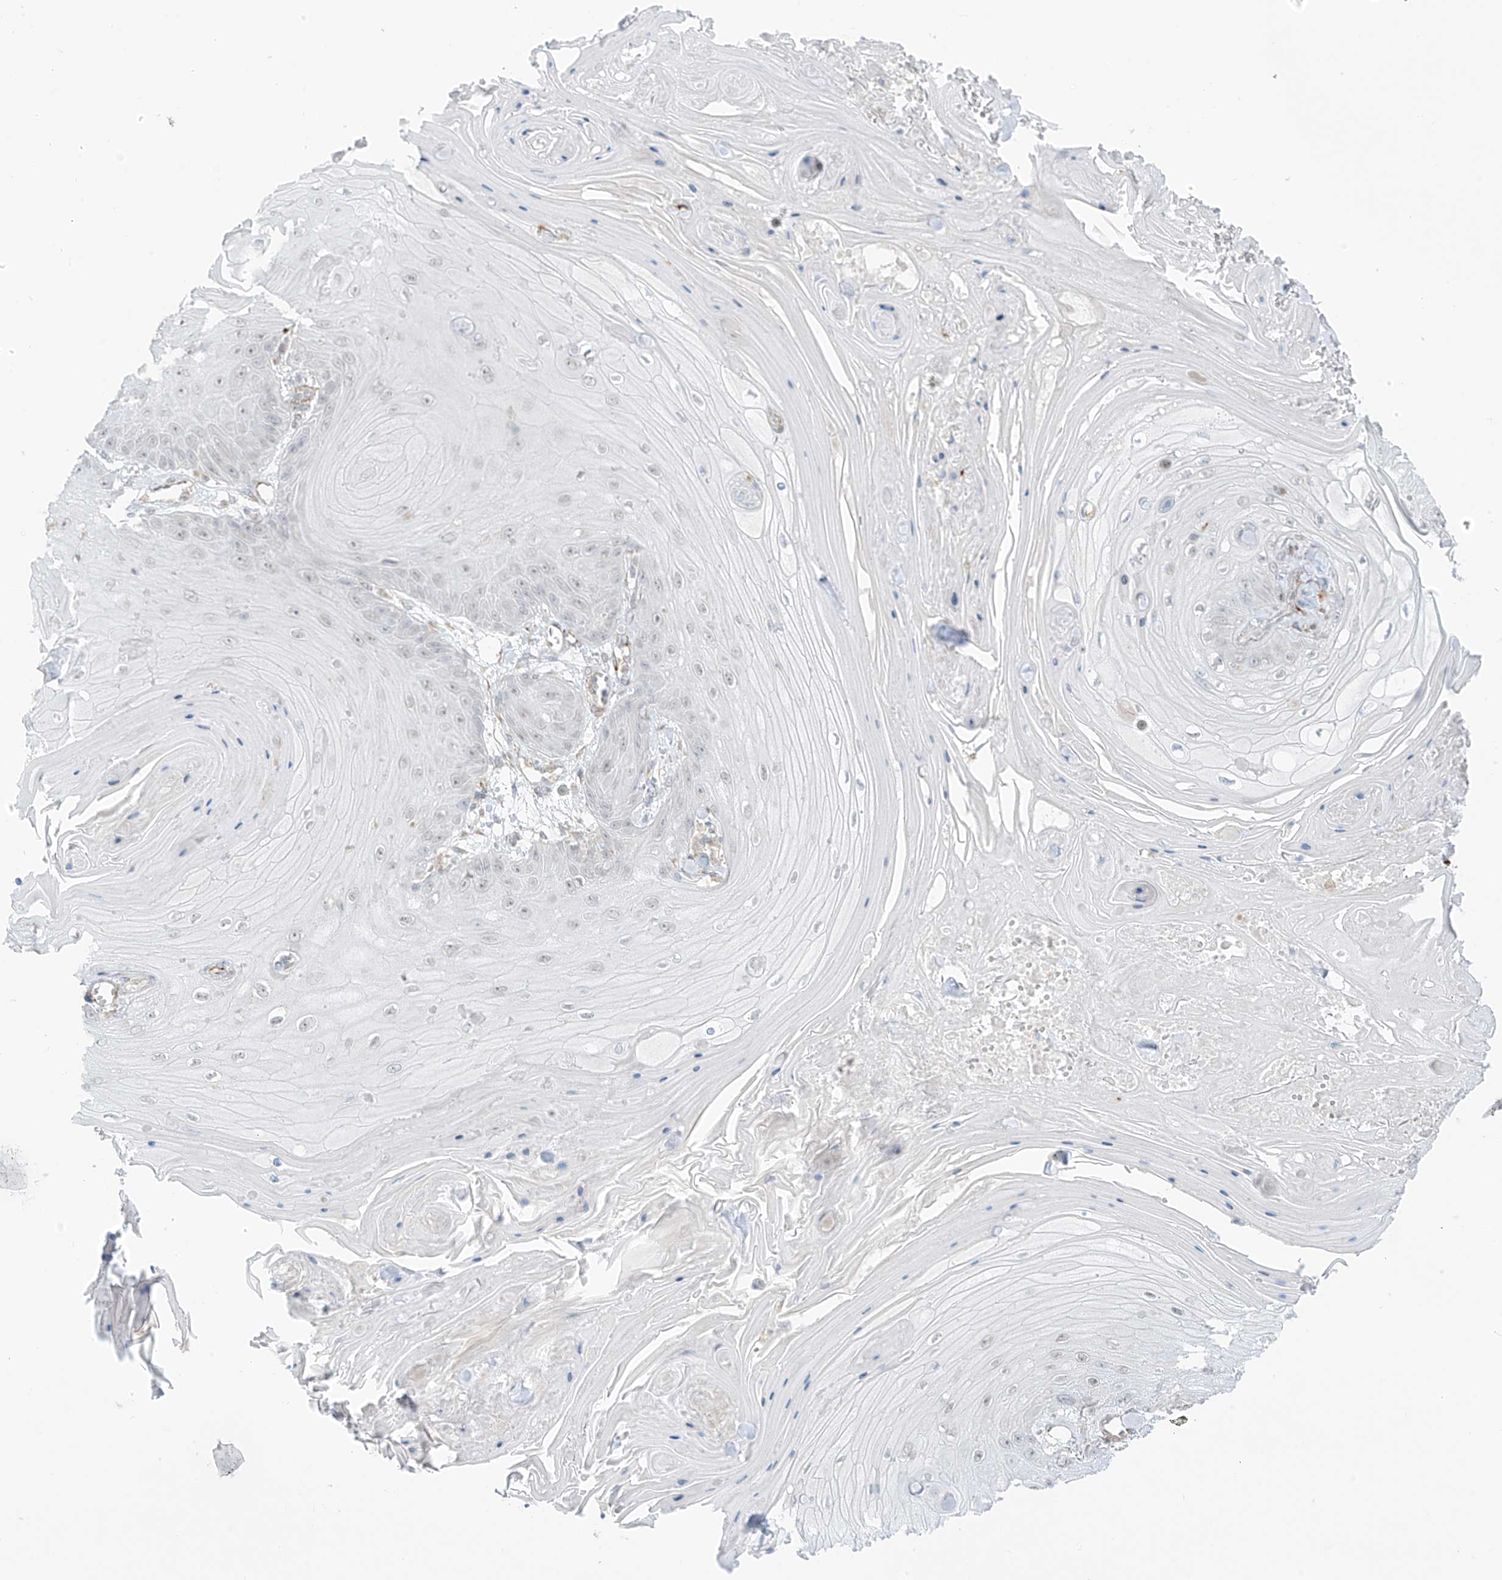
{"staining": {"intensity": "negative", "quantity": "none", "location": "none"}, "tissue": "skin cancer", "cell_type": "Tumor cells", "image_type": "cancer", "snomed": [{"axis": "morphology", "description": "Squamous cell carcinoma, NOS"}, {"axis": "topography", "description": "Skin"}], "caption": "Protein analysis of squamous cell carcinoma (skin) exhibits no significant positivity in tumor cells.", "gene": "HS6ST2", "patient": {"sex": "male", "age": 74}}